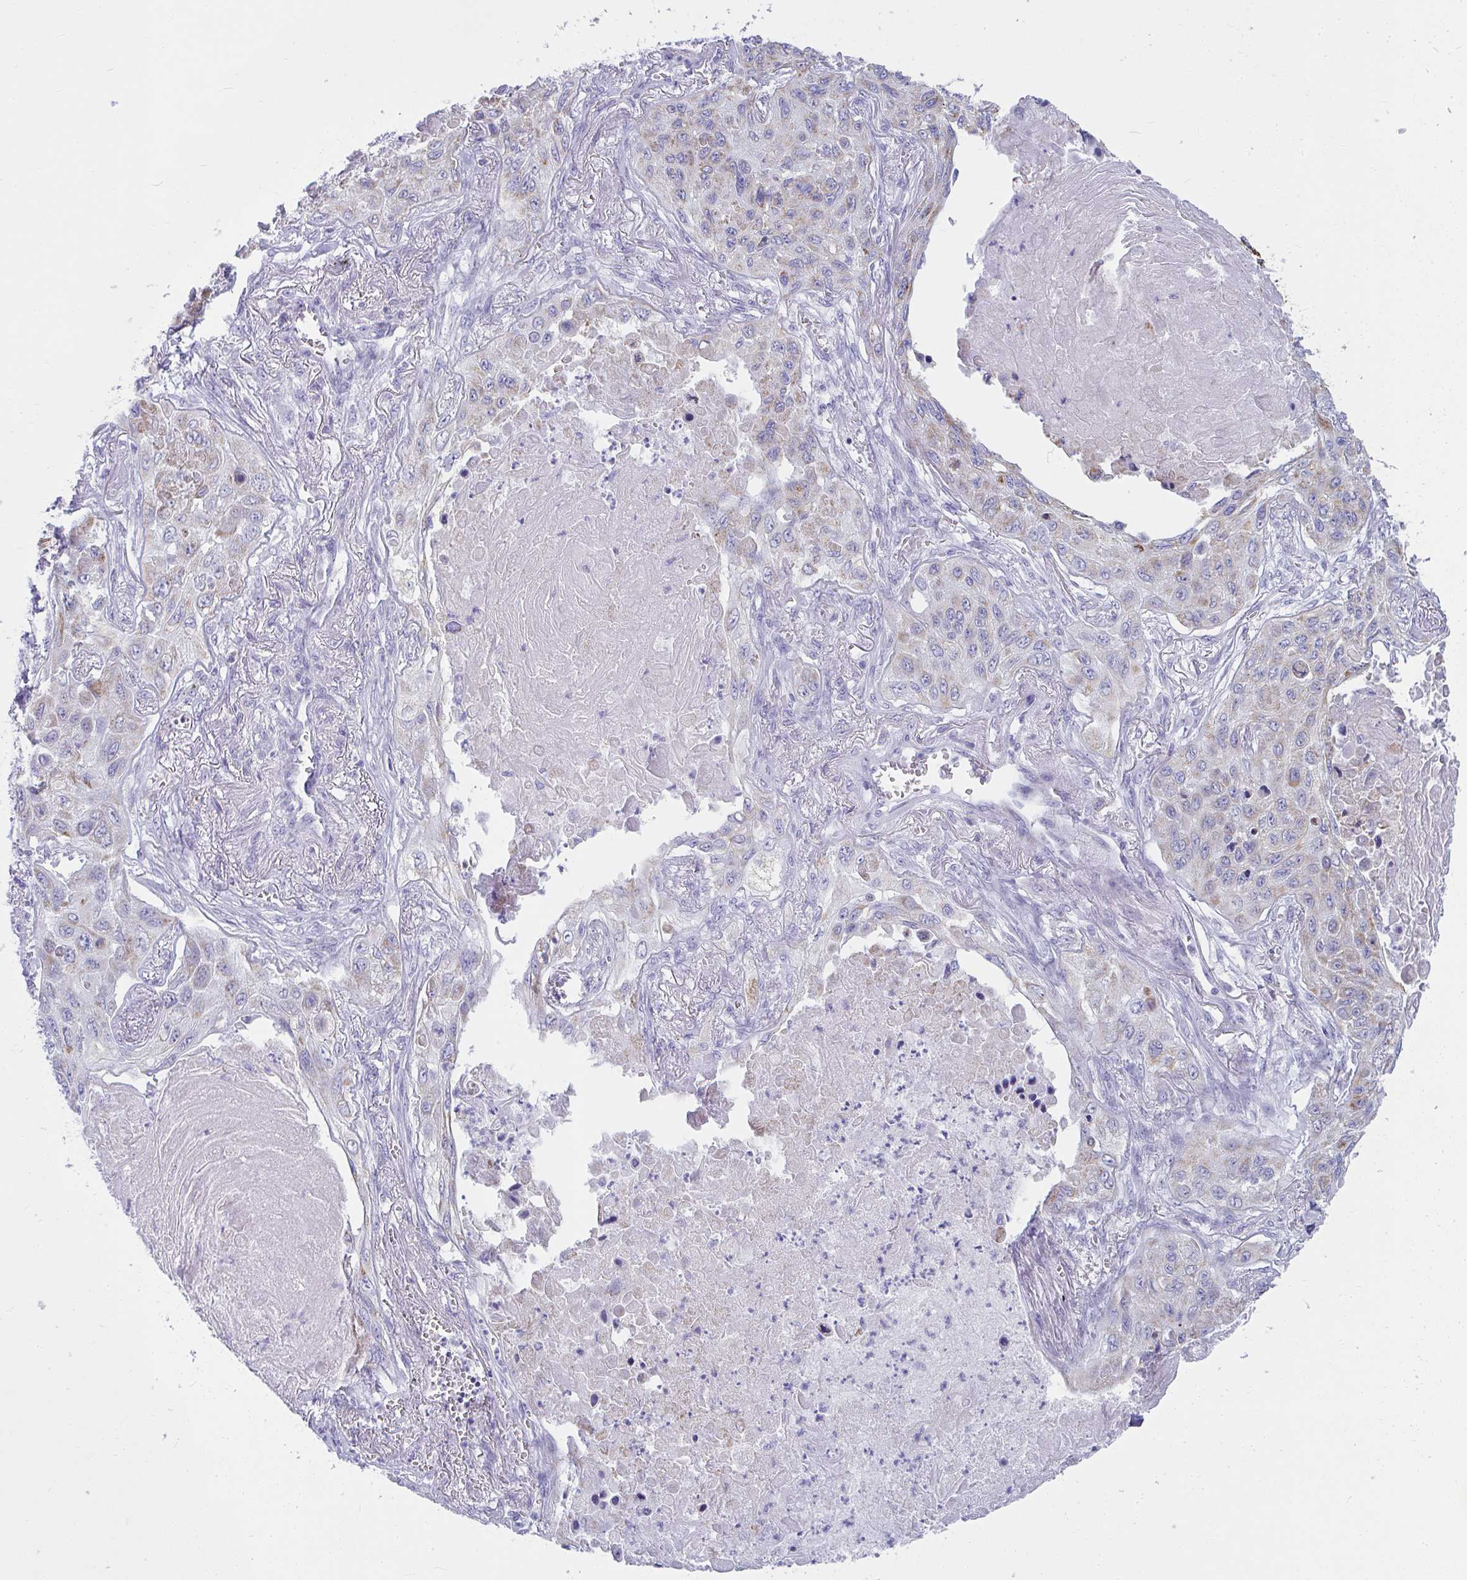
{"staining": {"intensity": "weak", "quantity": "<25%", "location": "cytoplasmic/membranous"}, "tissue": "lung cancer", "cell_type": "Tumor cells", "image_type": "cancer", "snomed": [{"axis": "morphology", "description": "Squamous cell carcinoma, NOS"}, {"axis": "topography", "description": "Lung"}], "caption": "Lung cancer (squamous cell carcinoma) stained for a protein using immunohistochemistry (IHC) displays no staining tumor cells.", "gene": "SLC6A1", "patient": {"sex": "male", "age": 75}}